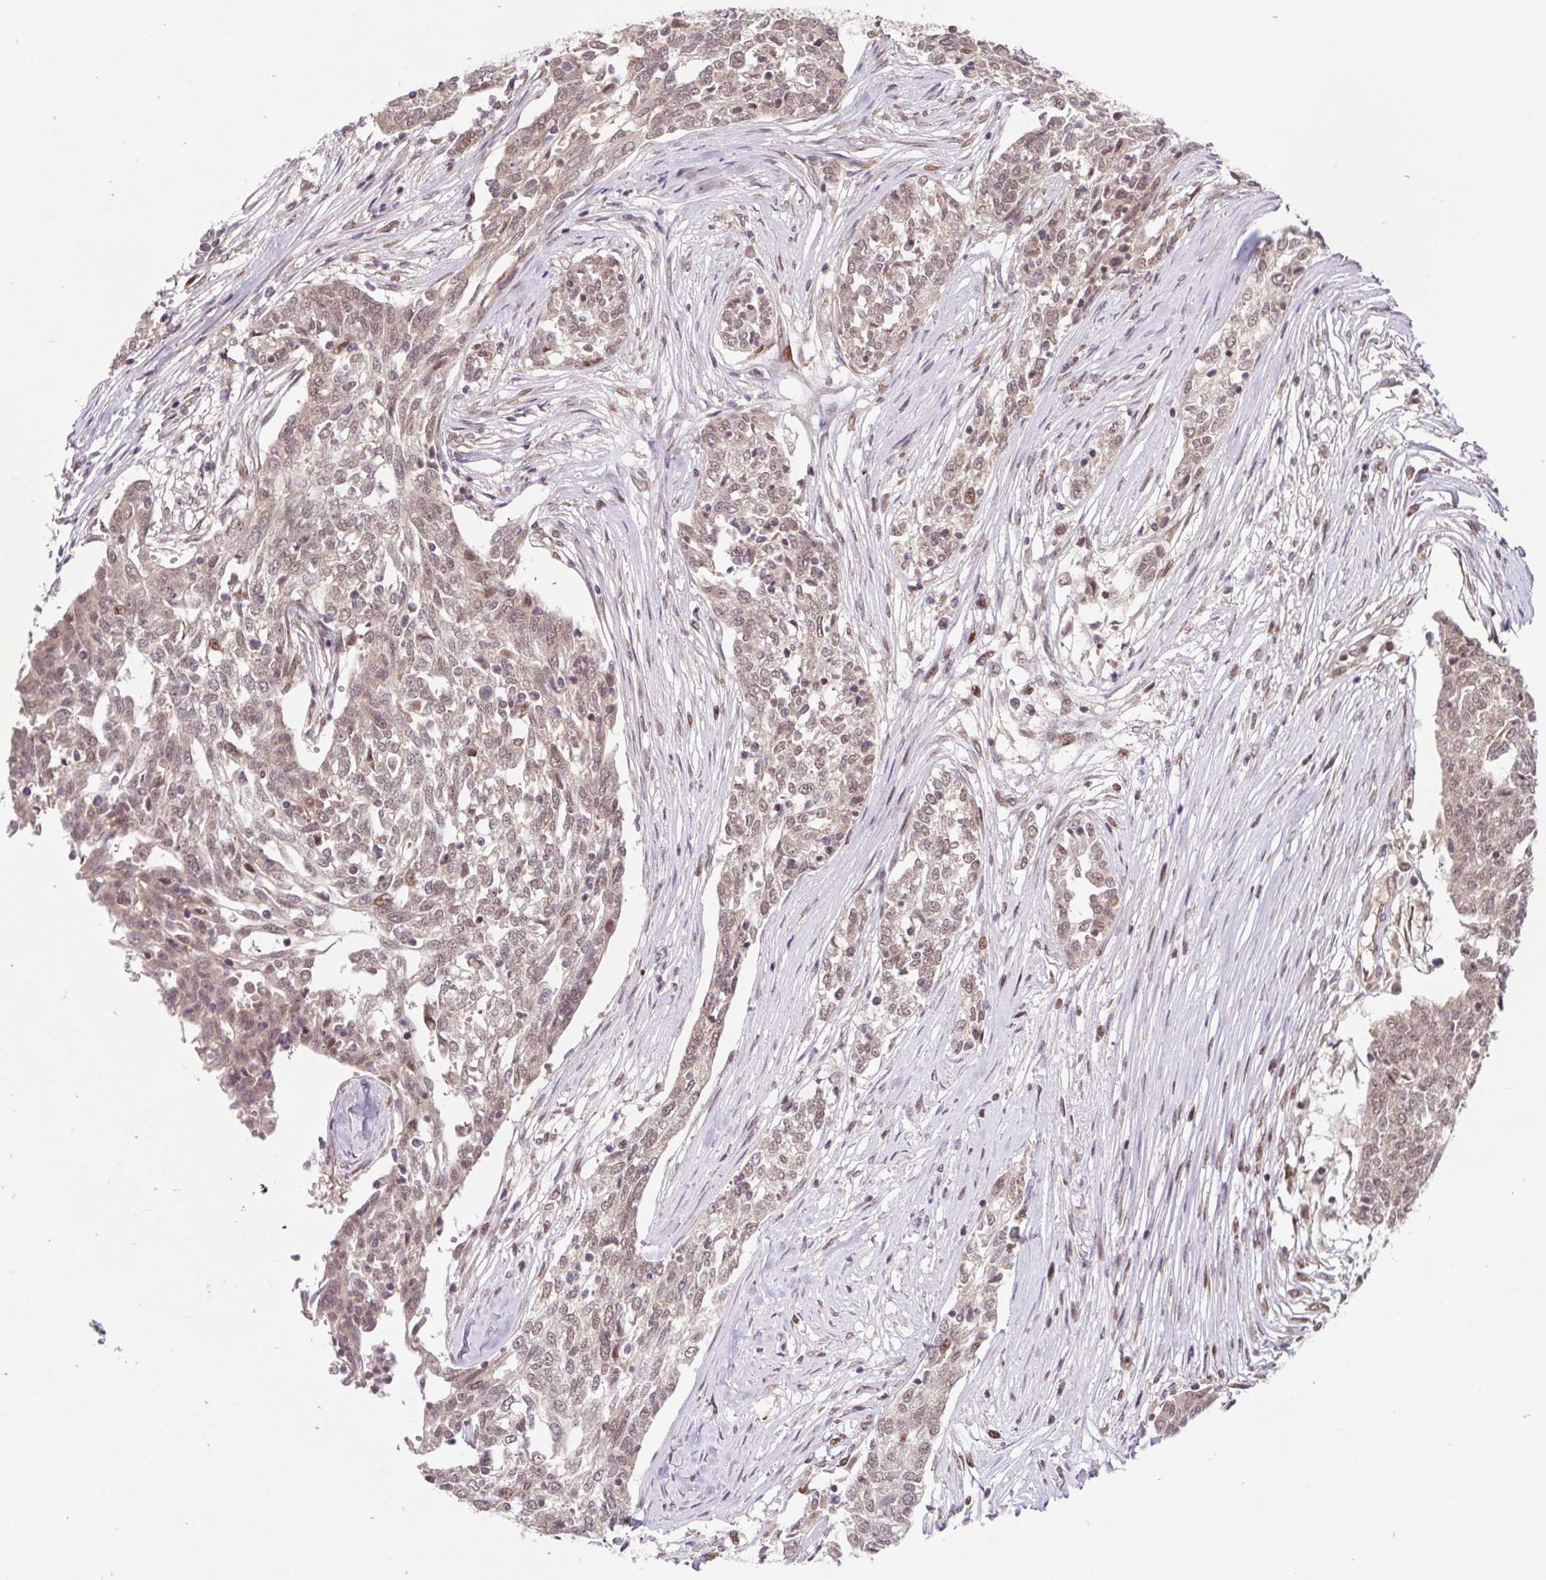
{"staining": {"intensity": "moderate", "quantity": ">75%", "location": "cytoplasmic/membranous,nuclear"}, "tissue": "ovarian cancer", "cell_type": "Tumor cells", "image_type": "cancer", "snomed": [{"axis": "morphology", "description": "Cystadenocarcinoma, serous, NOS"}, {"axis": "topography", "description": "Ovary"}], "caption": "Human ovarian cancer stained for a protein (brown) demonstrates moderate cytoplasmic/membranous and nuclear positive positivity in about >75% of tumor cells.", "gene": "HFE", "patient": {"sex": "female", "age": 67}}